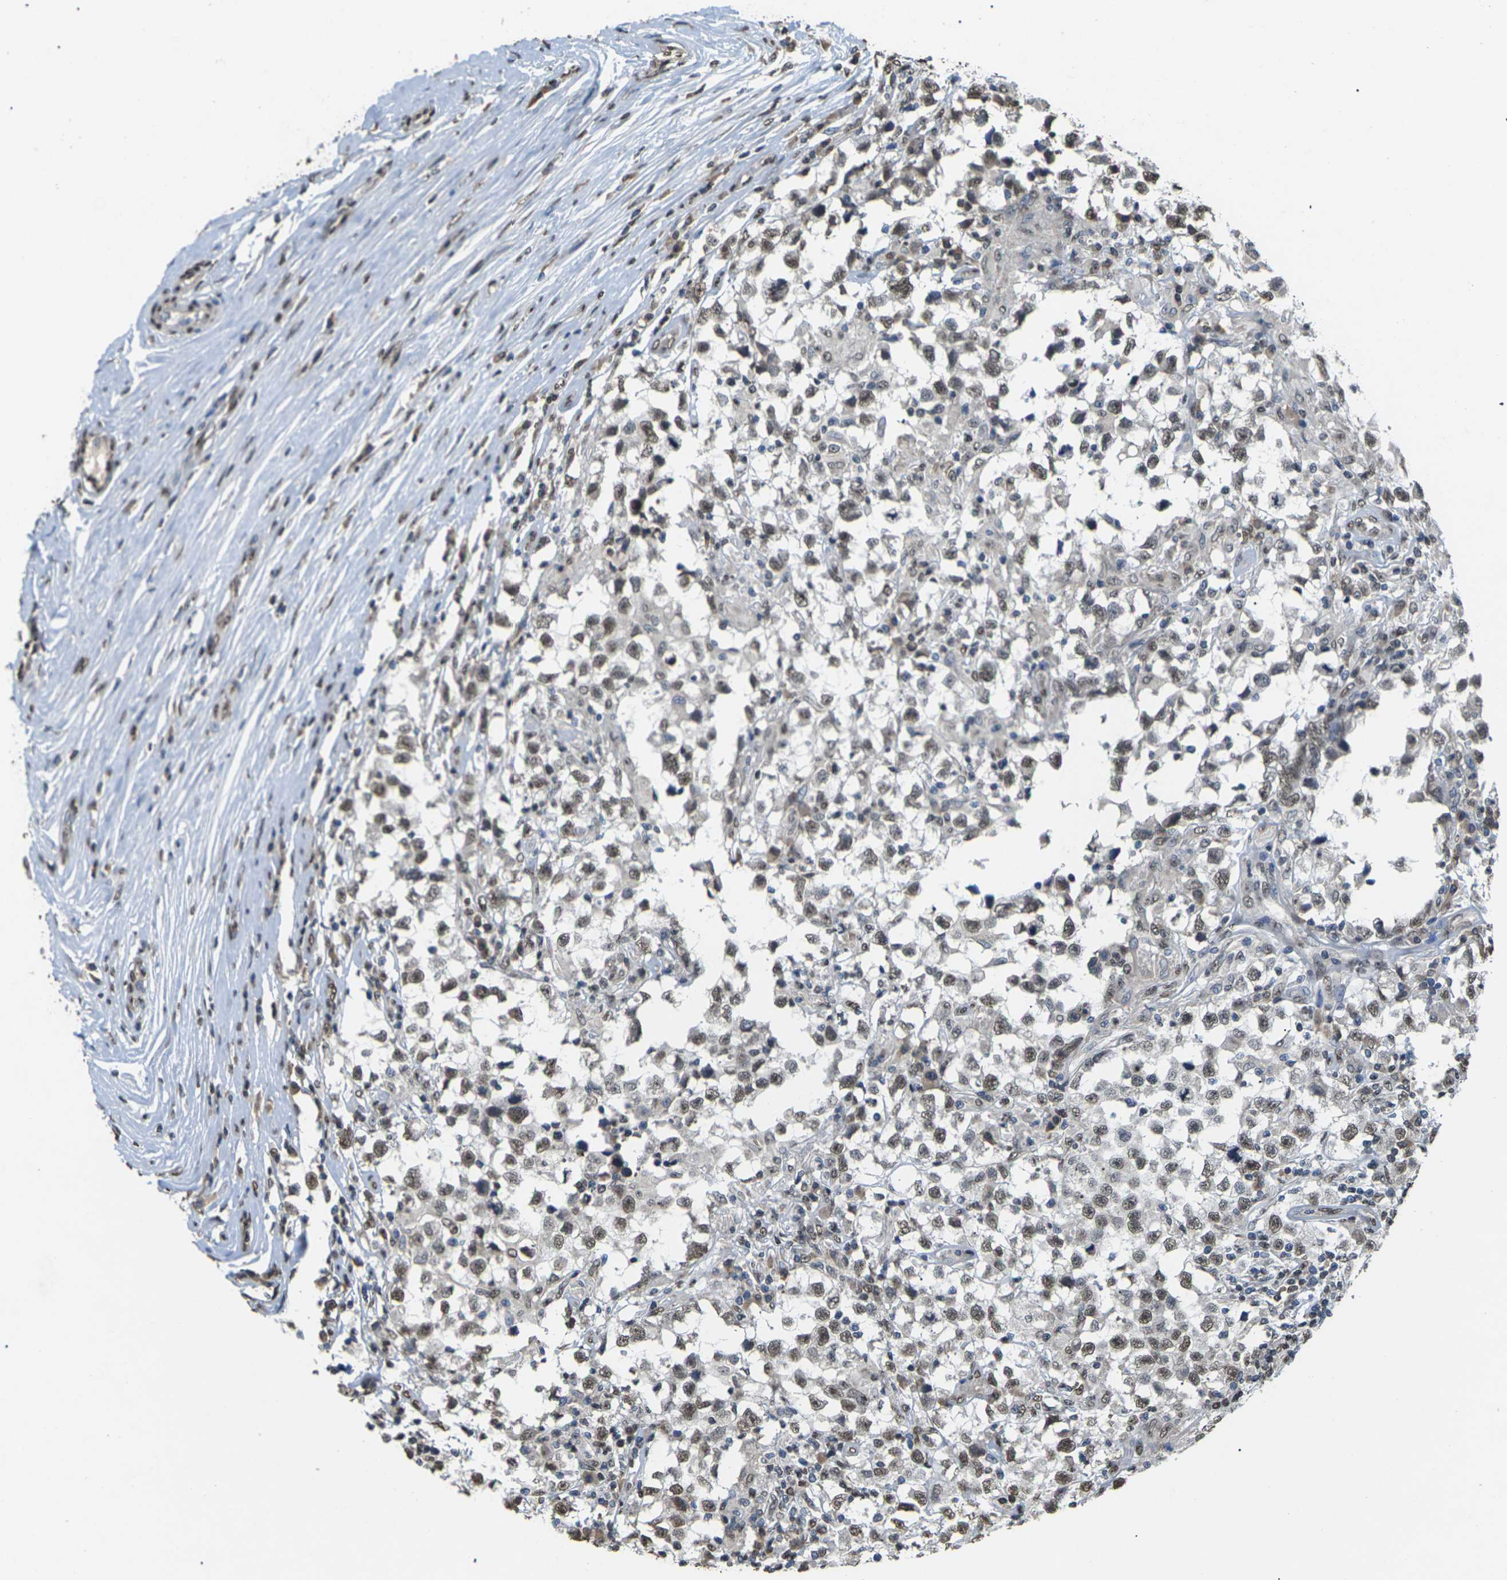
{"staining": {"intensity": "moderate", "quantity": ">75%", "location": "nuclear"}, "tissue": "testis cancer", "cell_type": "Tumor cells", "image_type": "cancer", "snomed": [{"axis": "morphology", "description": "Carcinoma, Embryonal, NOS"}, {"axis": "topography", "description": "Testis"}], "caption": "Protein analysis of testis cancer (embryonal carcinoma) tissue demonstrates moderate nuclear positivity in about >75% of tumor cells.", "gene": "EMSY", "patient": {"sex": "male", "age": 21}}